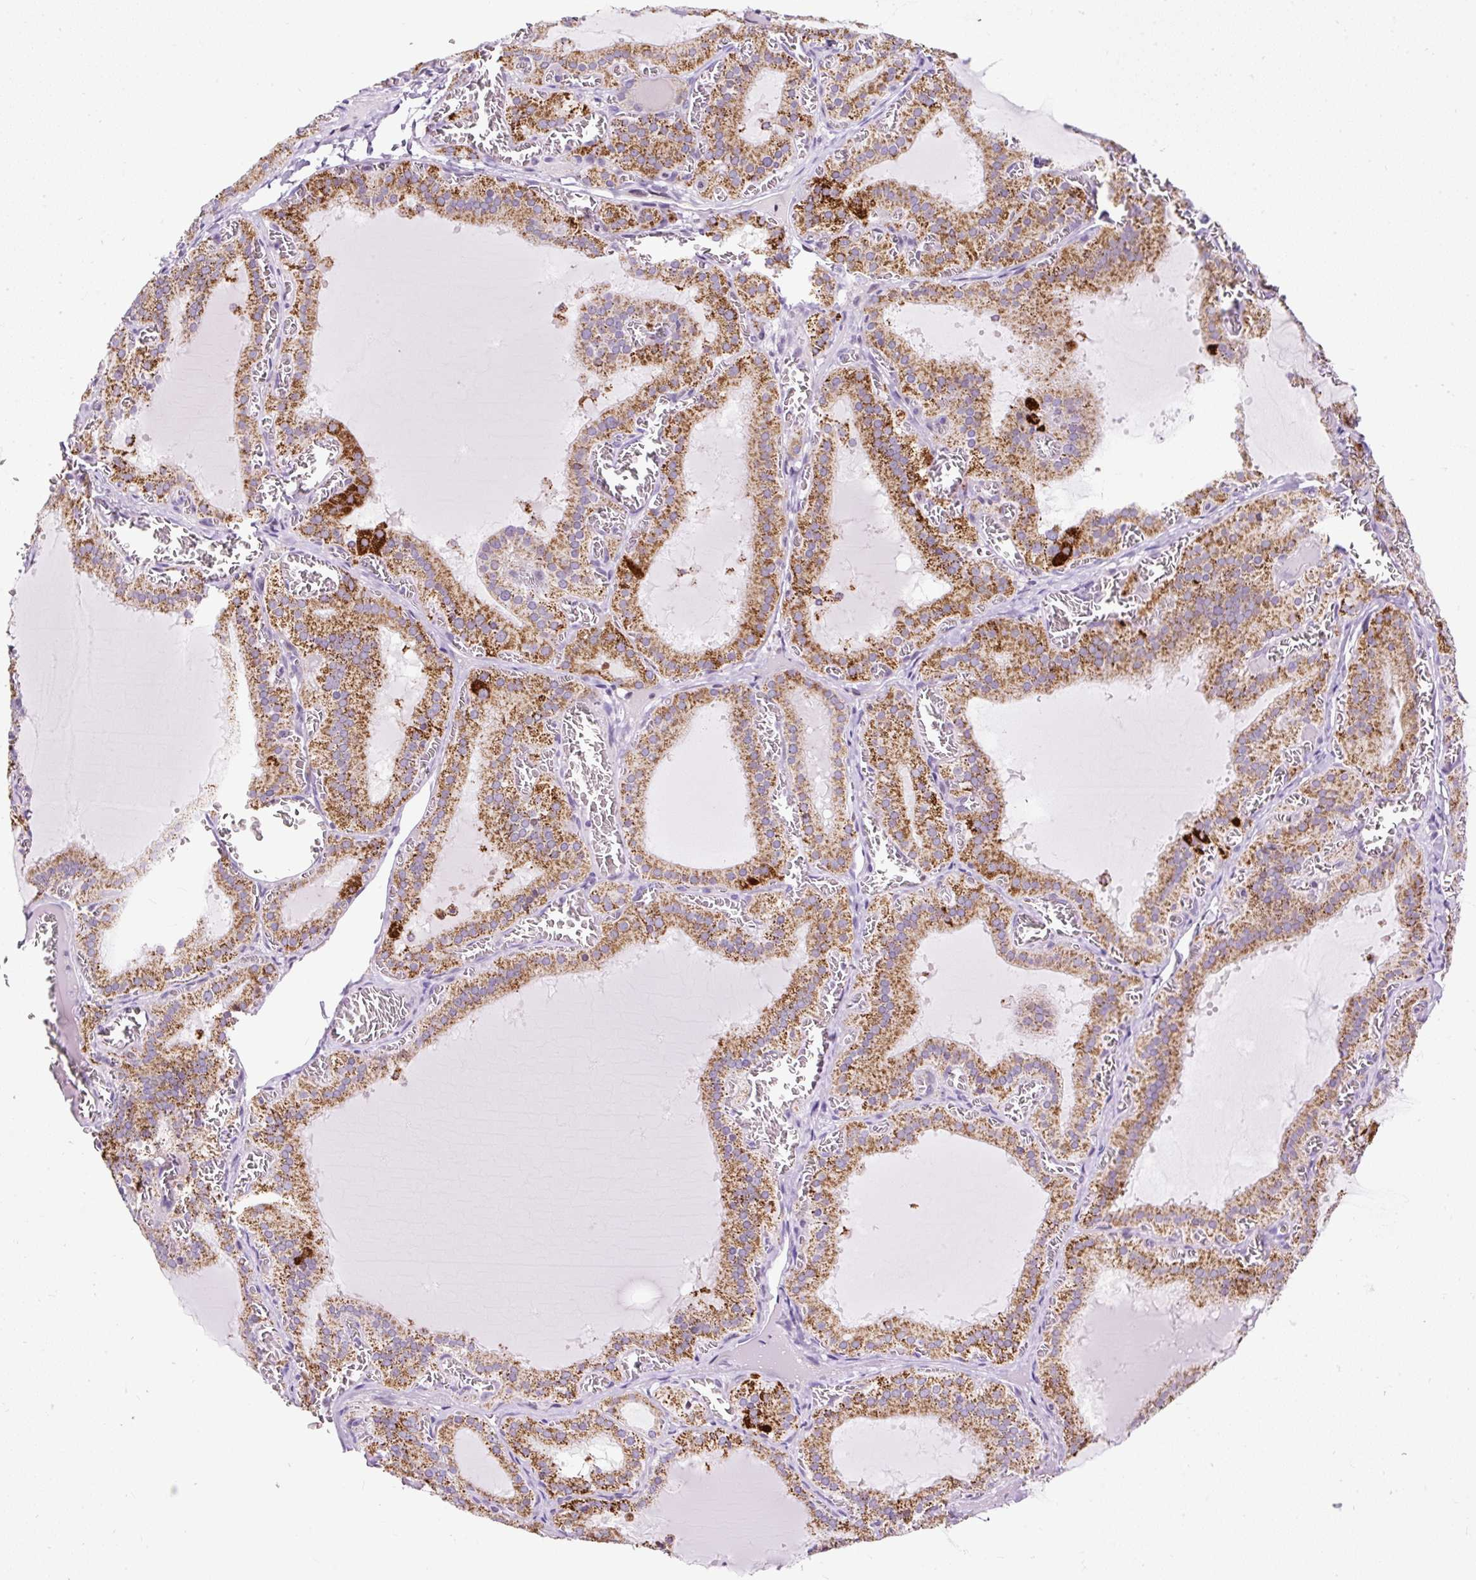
{"staining": {"intensity": "moderate", "quantity": ">75%", "location": "cytoplasmic/membranous"}, "tissue": "thyroid gland", "cell_type": "Glandular cells", "image_type": "normal", "snomed": [{"axis": "morphology", "description": "Normal tissue, NOS"}, {"axis": "topography", "description": "Thyroid gland"}], "caption": "Glandular cells show moderate cytoplasmic/membranous positivity in about >75% of cells in normal thyroid gland. (brown staining indicates protein expression, while blue staining denotes nuclei).", "gene": "FMC1", "patient": {"sex": "female", "age": 30}}